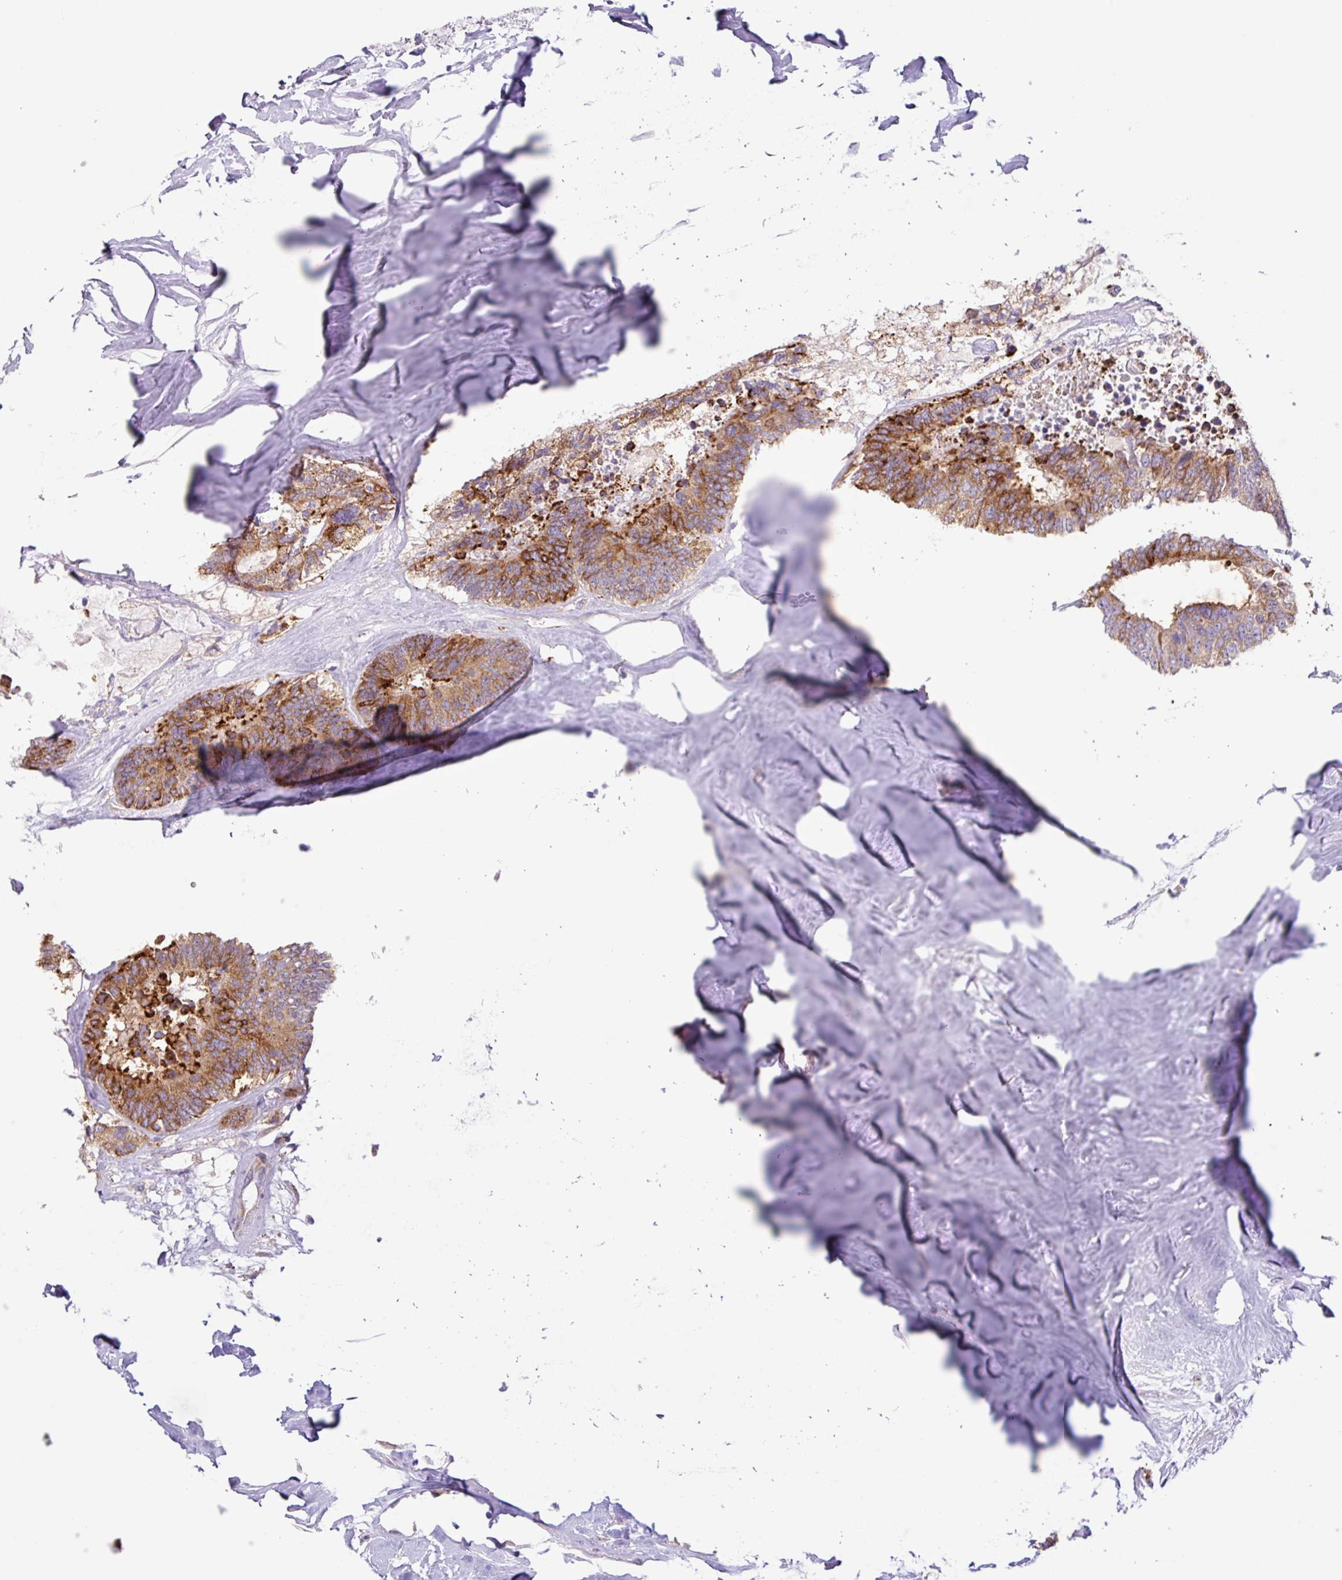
{"staining": {"intensity": "strong", "quantity": ">75%", "location": "cytoplasmic/membranous"}, "tissue": "colorectal cancer", "cell_type": "Tumor cells", "image_type": "cancer", "snomed": [{"axis": "morphology", "description": "Adenocarcinoma, NOS"}, {"axis": "topography", "description": "Colon"}, {"axis": "topography", "description": "Rectum"}], "caption": "DAB (3,3'-diaminobenzidine) immunohistochemical staining of human colorectal adenocarcinoma reveals strong cytoplasmic/membranous protein staining in approximately >75% of tumor cells. (brown staining indicates protein expression, while blue staining denotes nuclei).", "gene": "RGS21", "patient": {"sex": "male", "age": 57}}